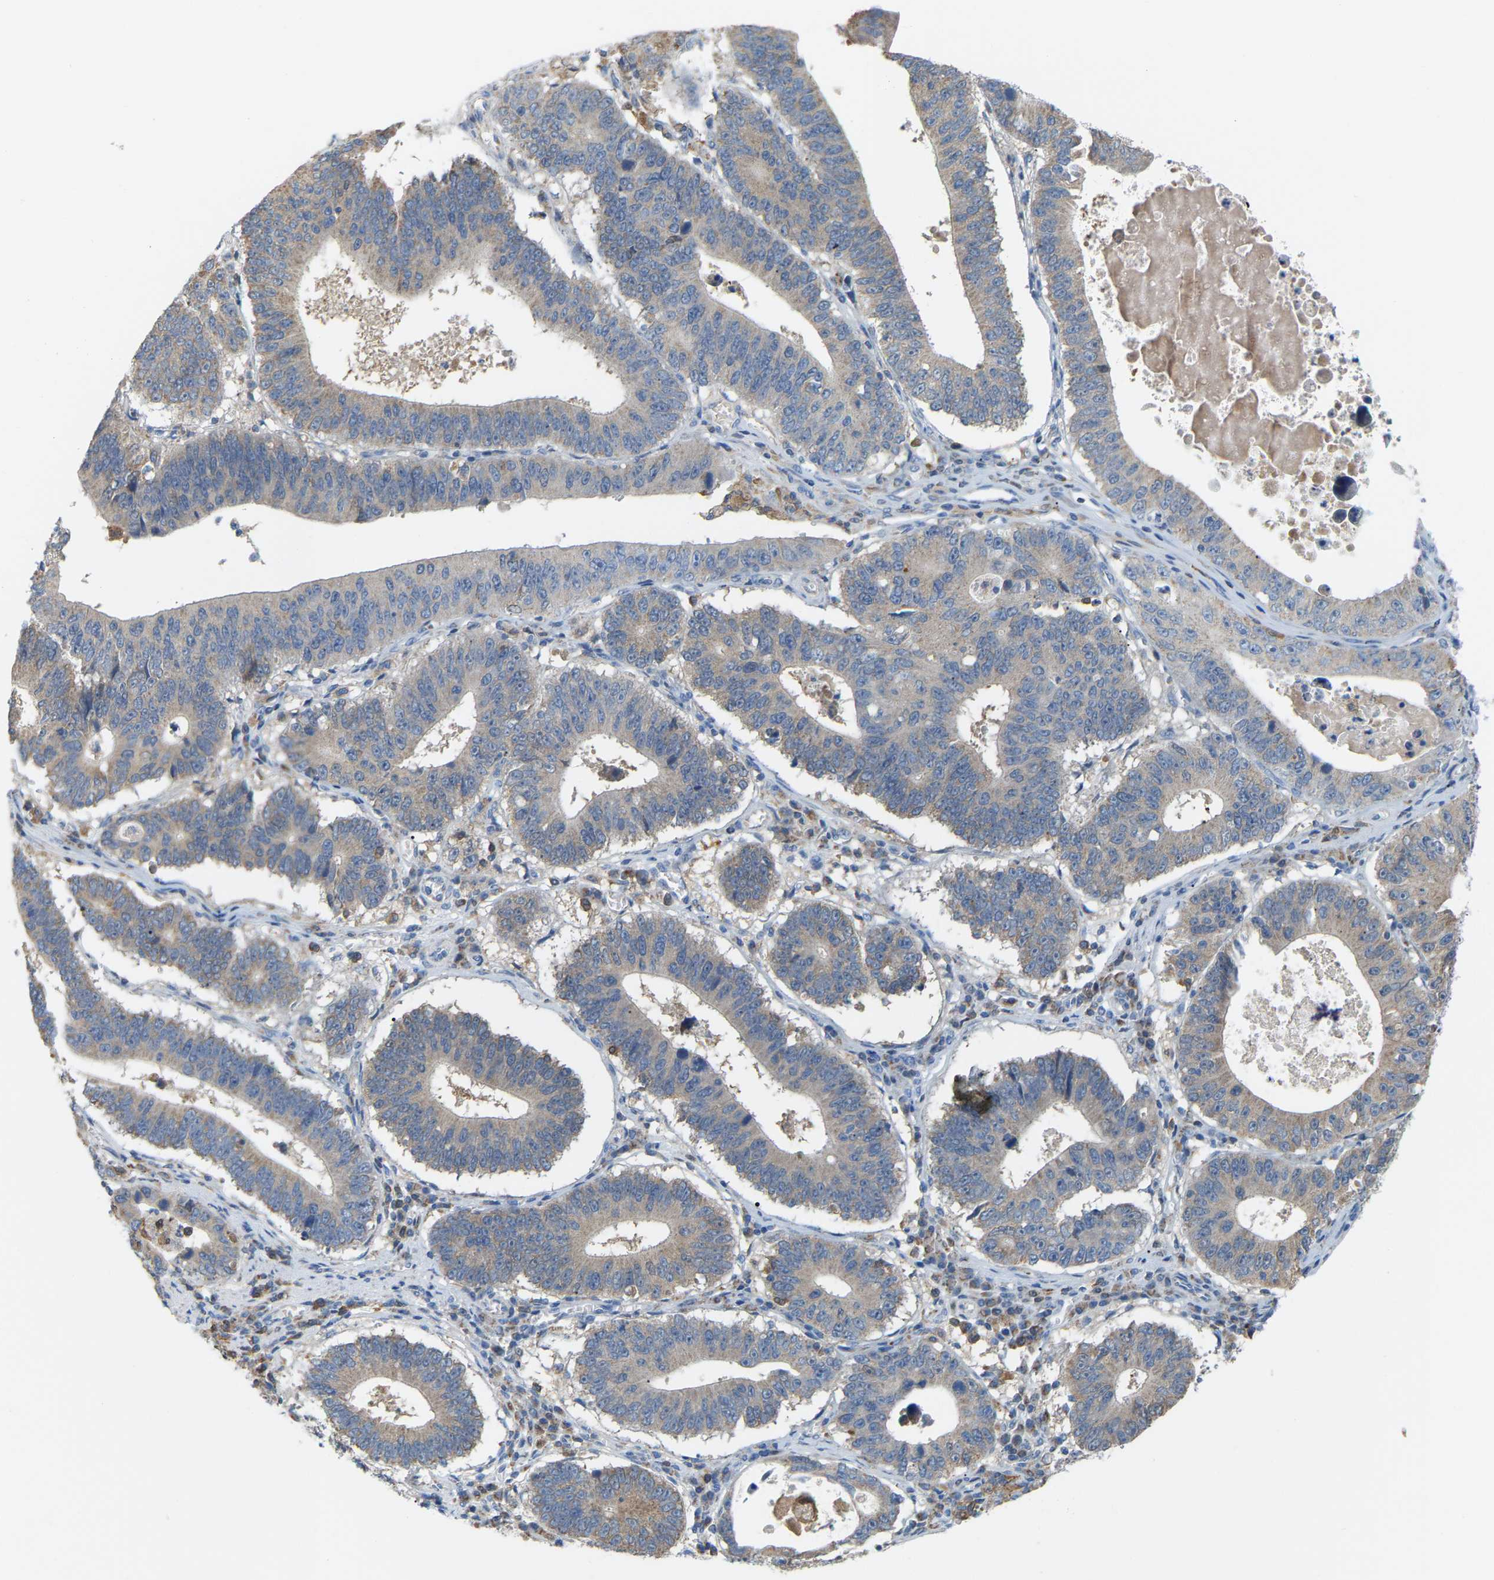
{"staining": {"intensity": "negative", "quantity": "none", "location": "none"}, "tissue": "stomach cancer", "cell_type": "Tumor cells", "image_type": "cancer", "snomed": [{"axis": "morphology", "description": "Adenocarcinoma, NOS"}, {"axis": "topography", "description": "Stomach"}], "caption": "DAB (3,3'-diaminobenzidine) immunohistochemical staining of stomach cancer (adenocarcinoma) exhibits no significant positivity in tumor cells.", "gene": "CROT", "patient": {"sex": "male", "age": 59}}